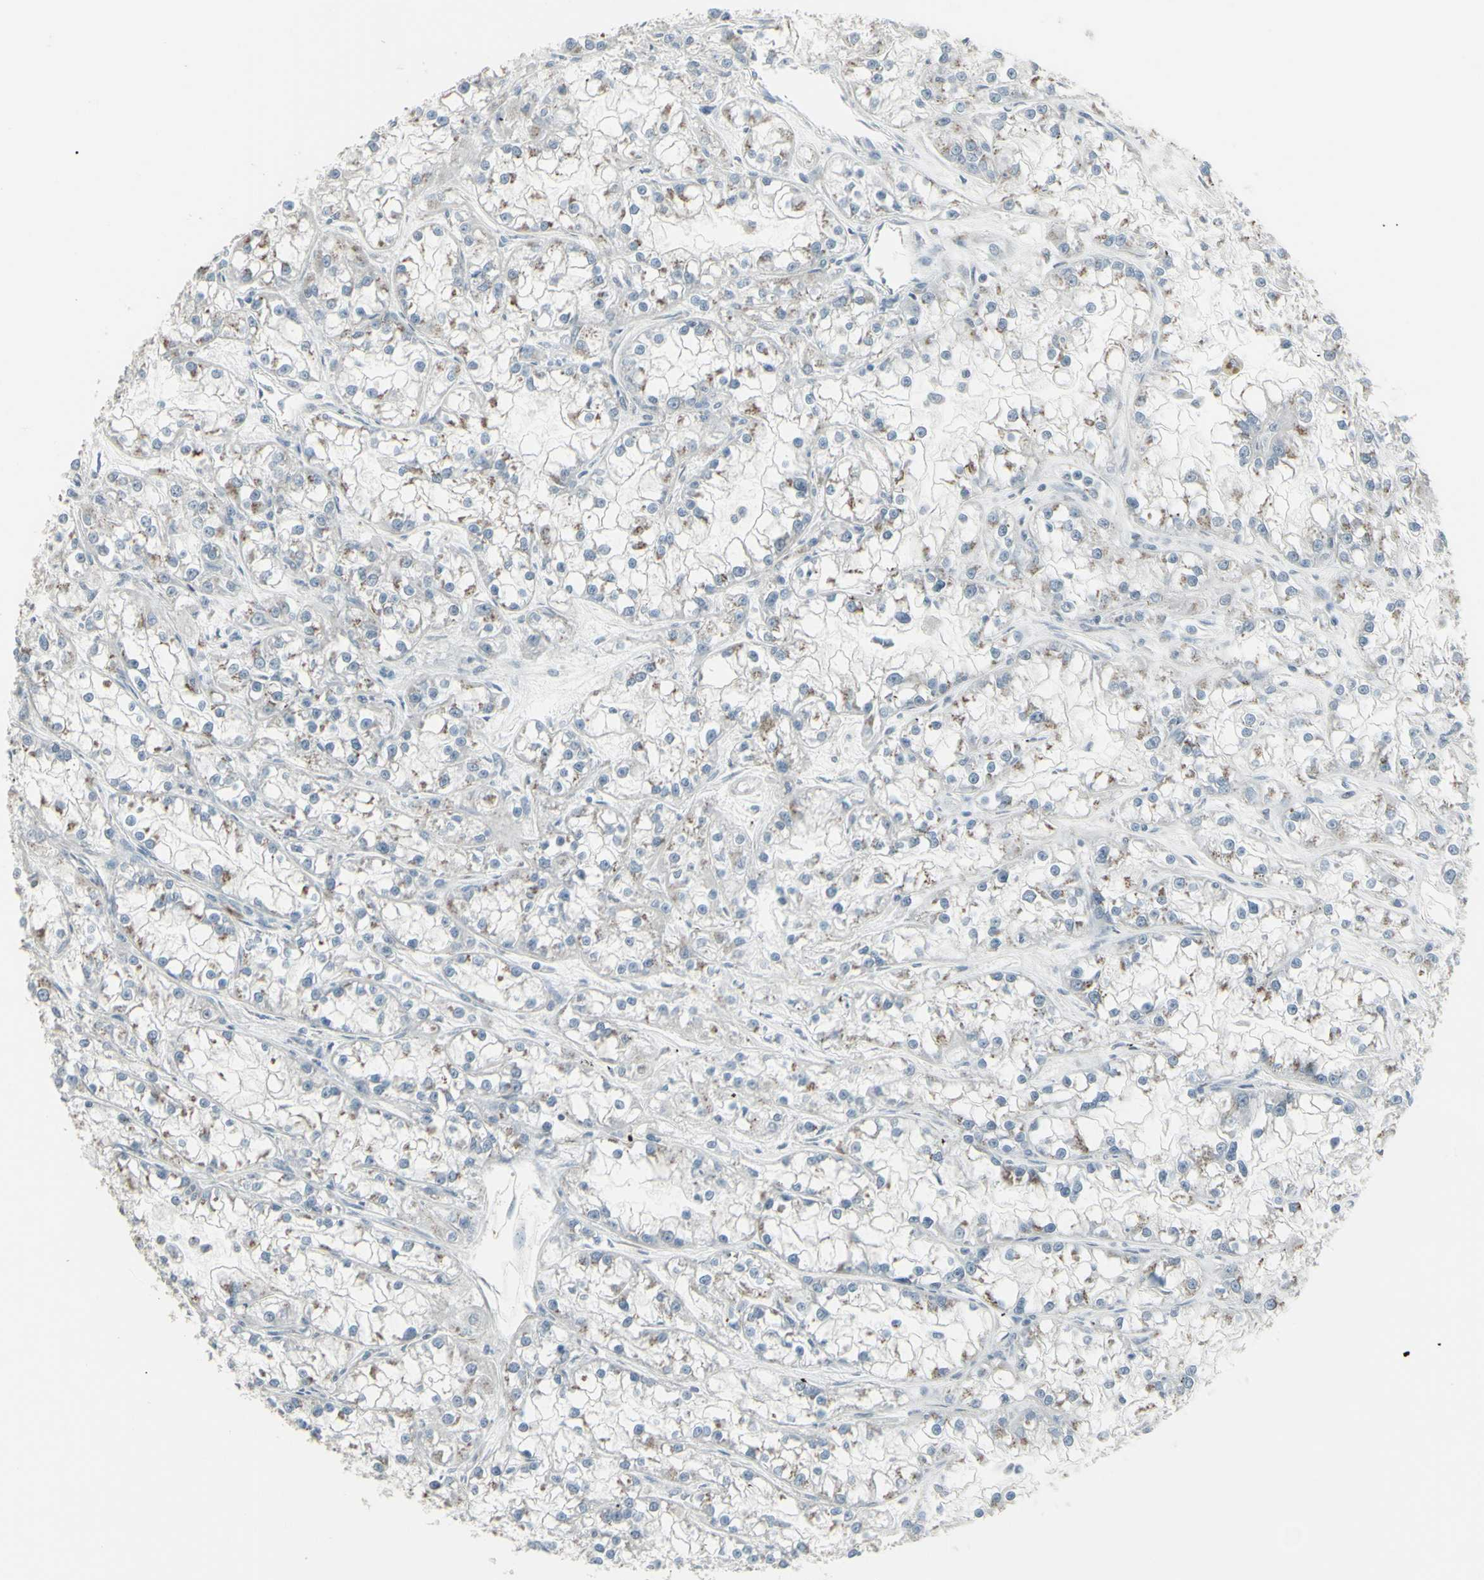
{"staining": {"intensity": "negative", "quantity": "none", "location": "none"}, "tissue": "renal cancer", "cell_type": "Tumor cells", "image_type": "cancer", "snomed": [{"axis": "morphology", "description": "Adenocarcinoma, NOS"}, {"axis": "topography", "description": "Kidney"}], "caption": "Renal adenocarcinoma stained for a protein using immunohistochemistry displays no positivity tumor cells.", "gene": "CD79B", "patient": {"sex": "female", "age": 52}}